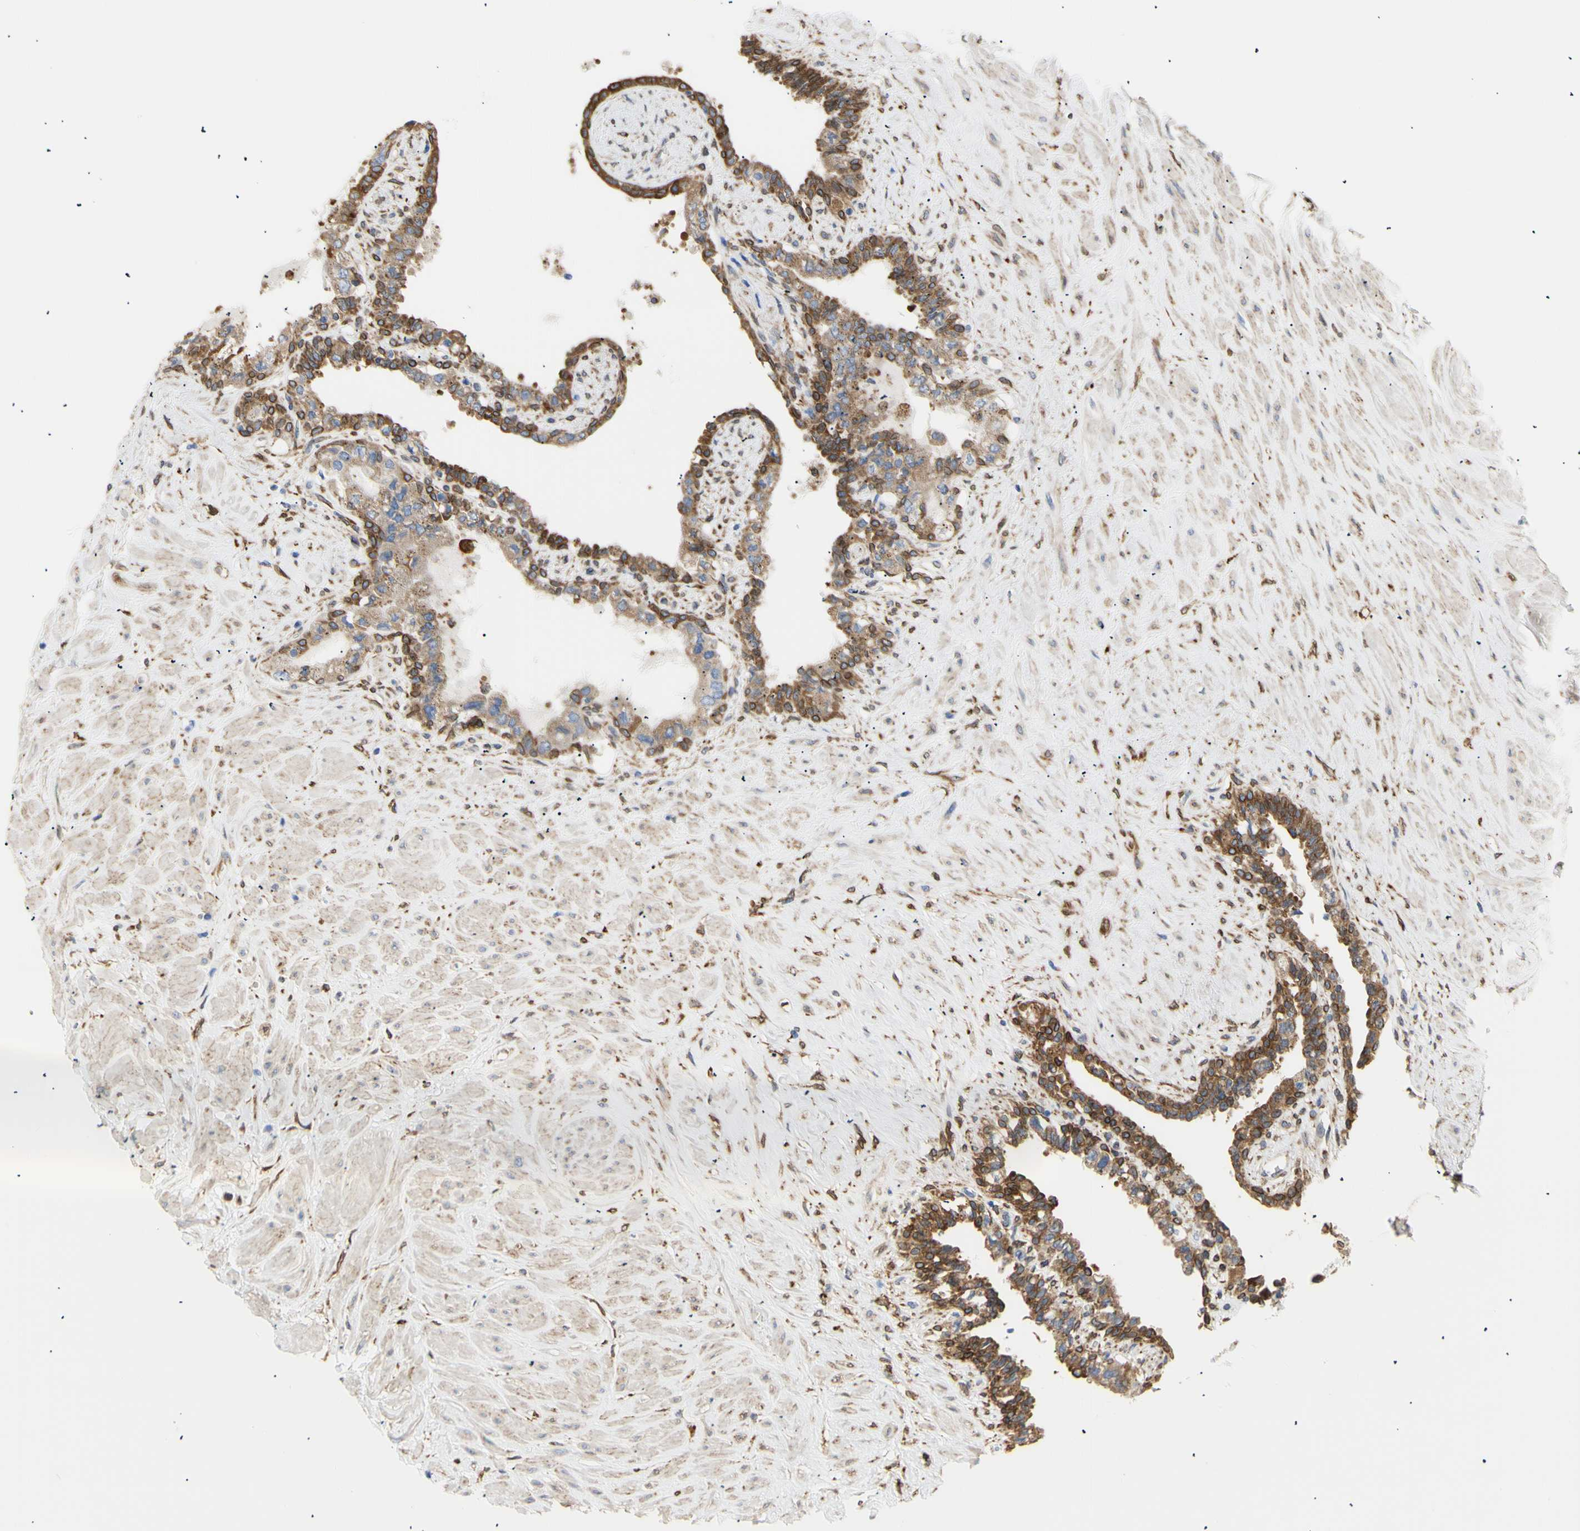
{"staining": {"intensity": "moderate", "quantity": ">75%", "location": "cytoplasmic/membranous,nuclear"}, "tissue": "seminal vesicle", "cell_type": "Glandular cells", "image_type": "normal", "snomed": [{"axis": "morphology", "description": "Normal tissue, NOS"}, {"axis": "topography", "description": "Seminal veicle"}], "caption": "Protein staining of benign seminal vesicle displays moderate cytoplasmic/membranous,nuclear positivity in approximately >75% of glandular cells. Nuclei are stained in blue.", "gene": "ERLIN1", "patient": {"sex": "male", "age": 63}}